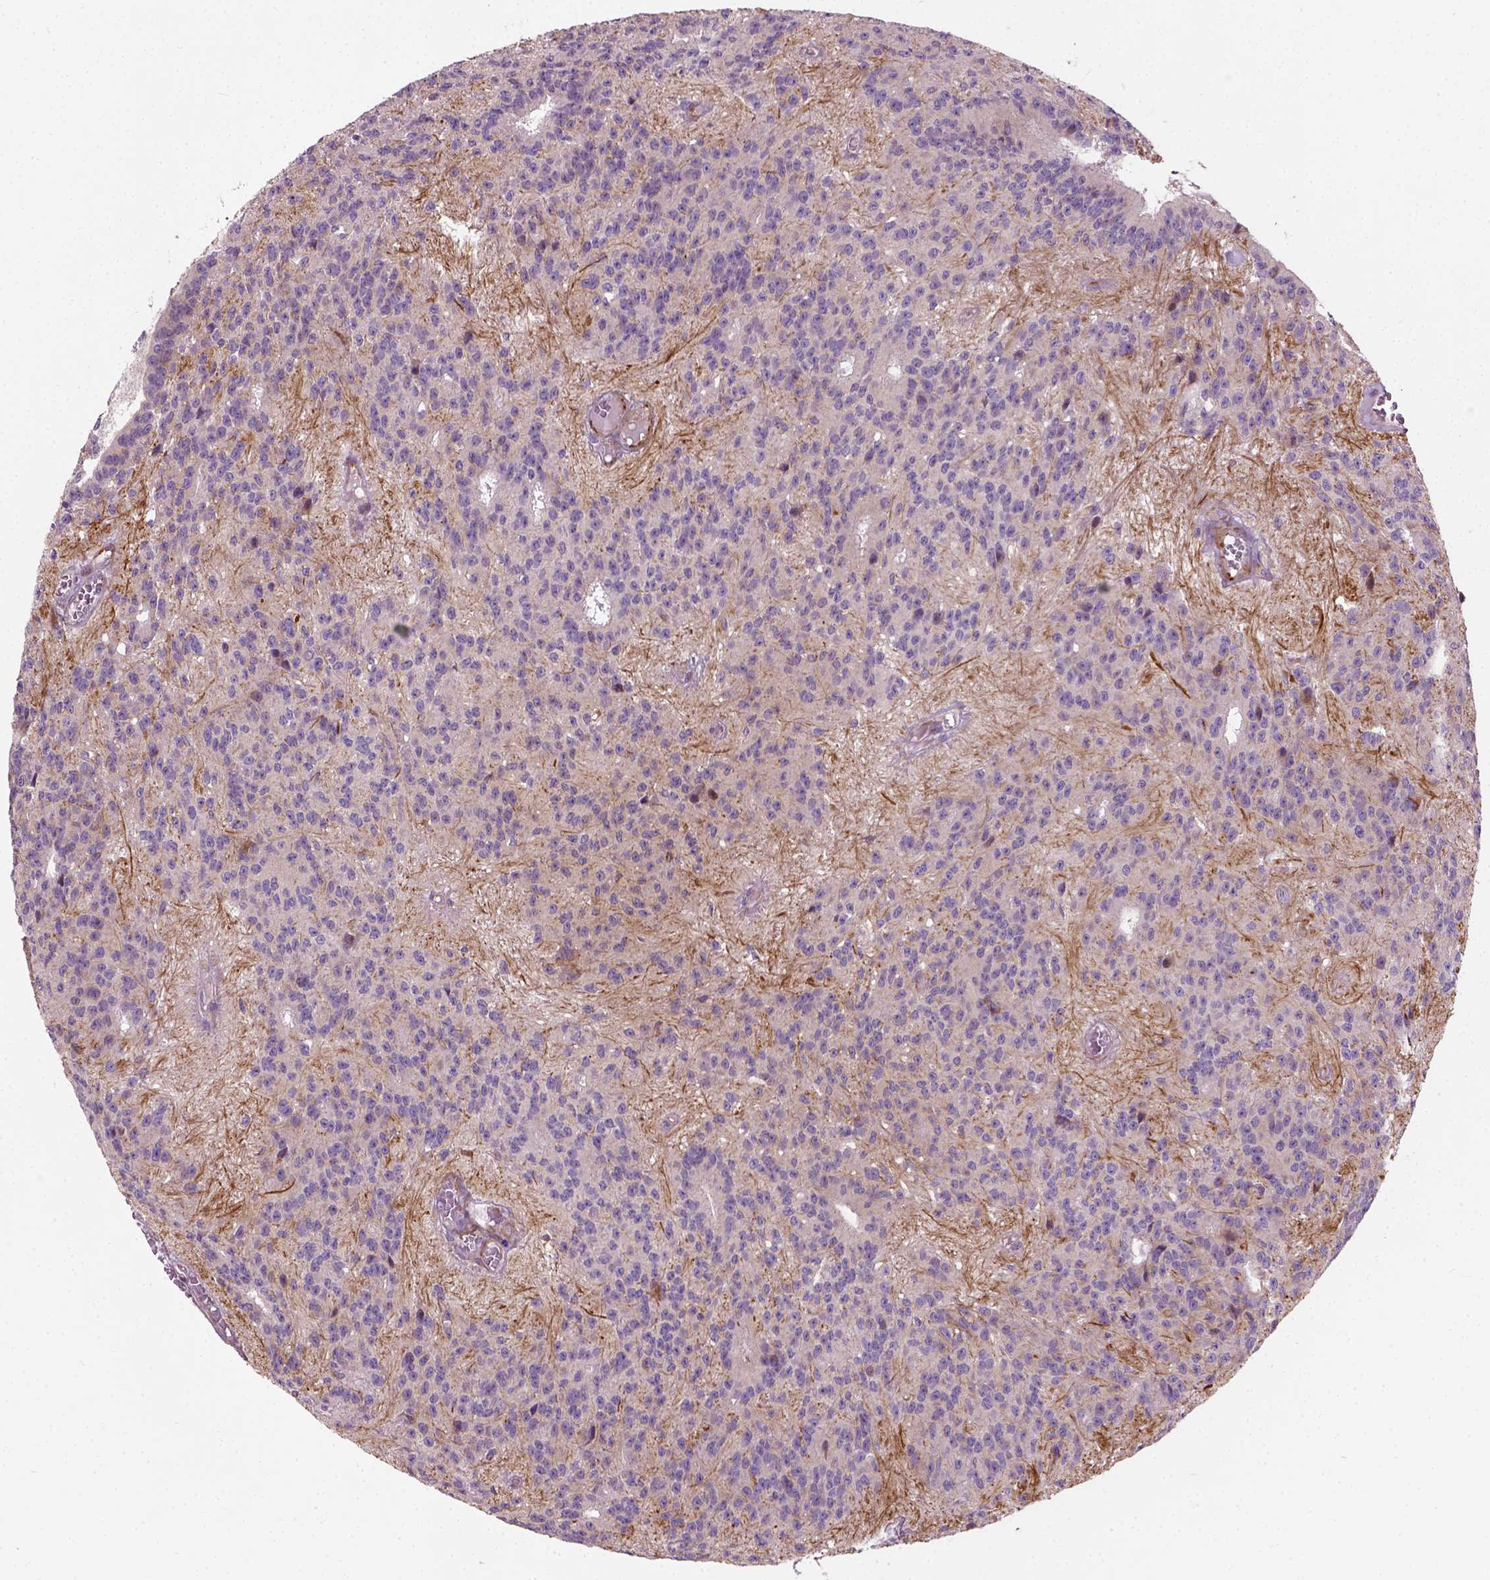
{"staining": {"intensity": "negative", "quantity": "none", "location": "none"}, "tissue": "glioma", "cell_type": "Tumor cells", "image_type": "cancer", "snomed": [{"axis": "morphology", "description": "Glioma, malignant, Low grade"}, {"axis": "topography", "description": "Brain"}], "caption": "Human glioma stained for a protein using immunohistochemistry demonstrates no expression in tumor cells.", "gene": "PKP3", "patient": {"sex": "male", "age": 31}}